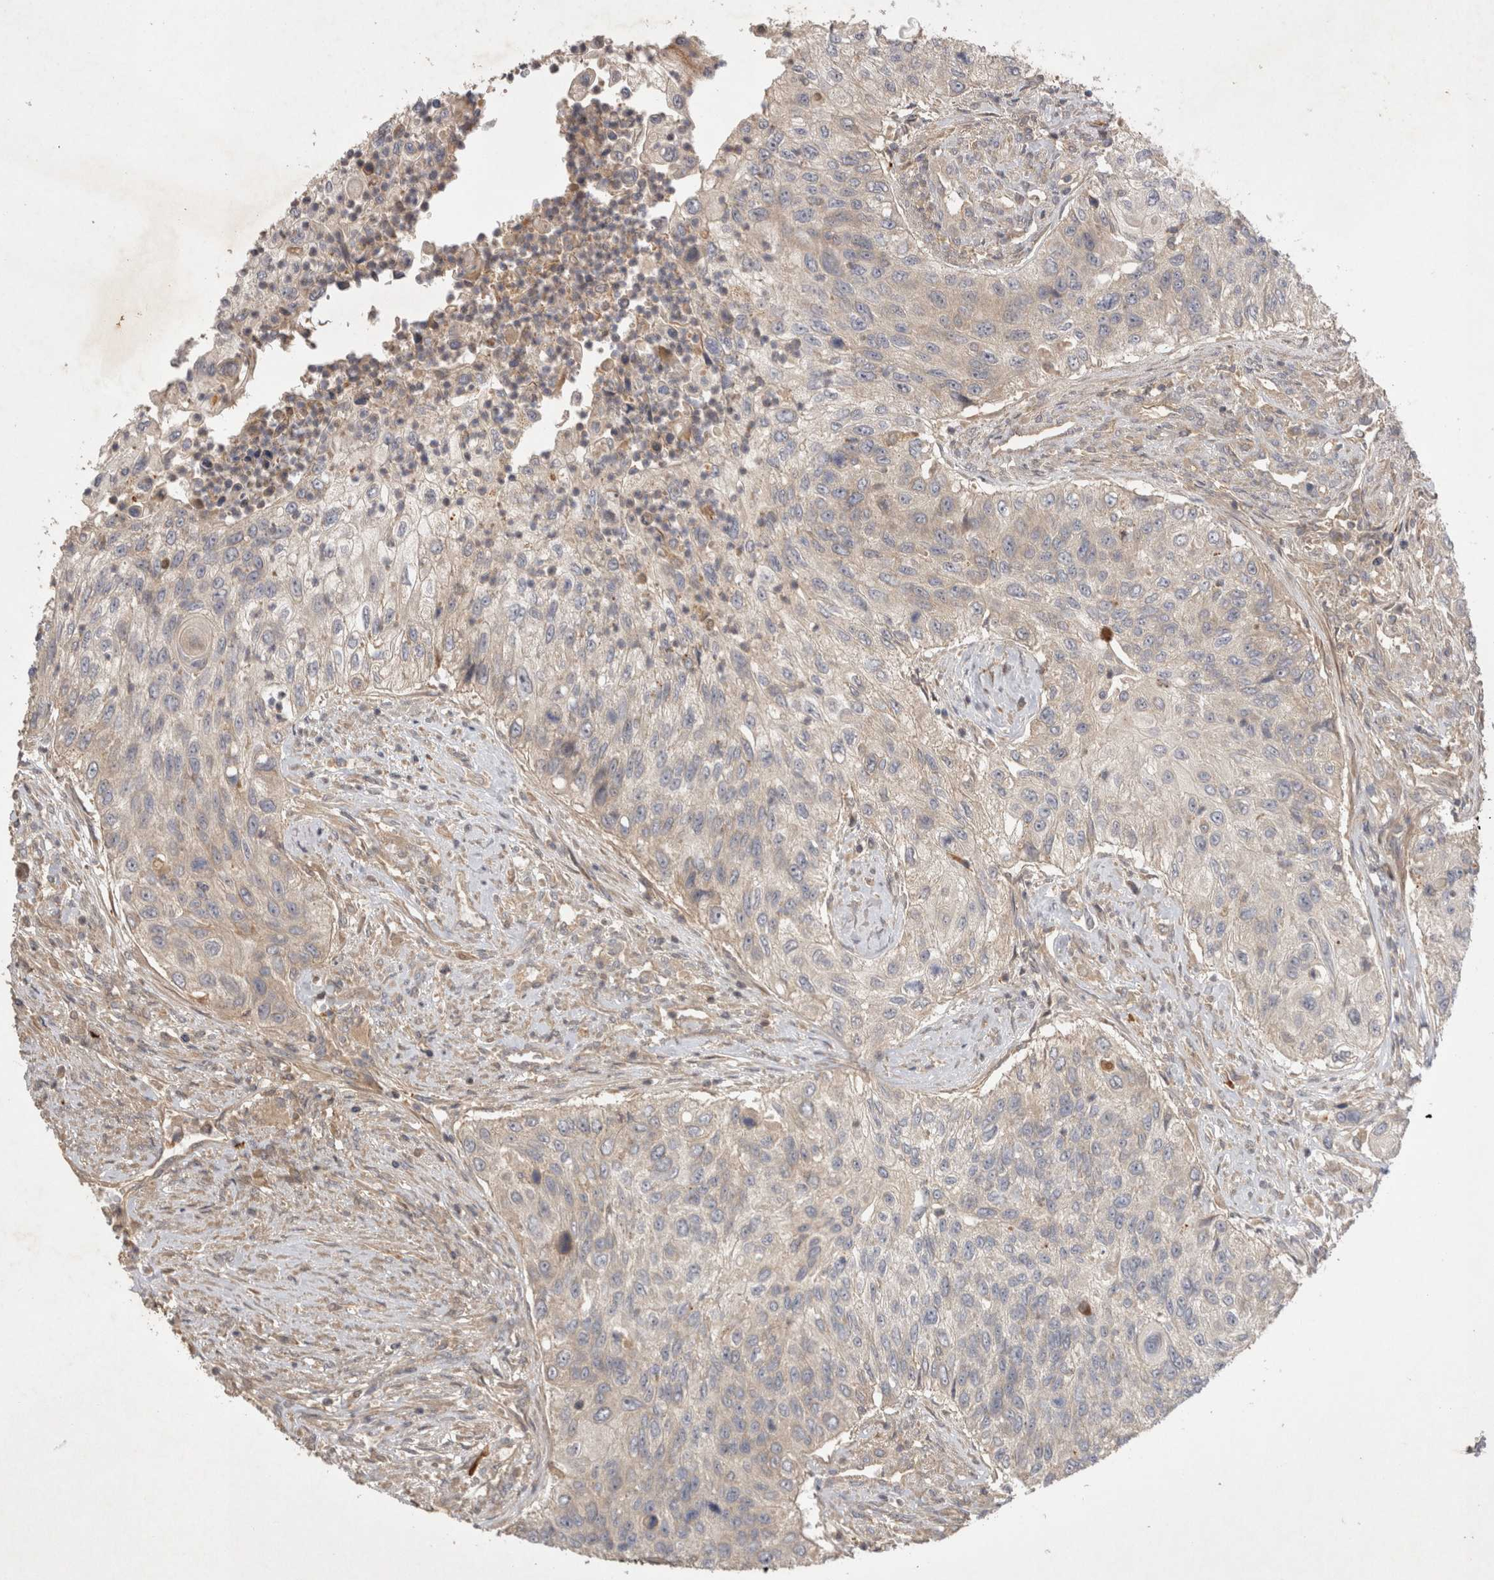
{"staining": {"intensity": "negative", "quantity": "none", "location": "none"}, "tissue": "urothelial cancer", "cell_type": "Tumor cells", "image_type": "cancer", "snomed": [{"axis": "morphology", "description": "Urothelial carcinoma, High grade"}, {"axis": "topography", "description": "Urinary bladder"}], "caption": "The photomicrograph displays no staining of tumor cells in urothelial carcinoma (high-grade).", "gene": "PPP1R42", "patient": {"sex": "female", "age": 60}}